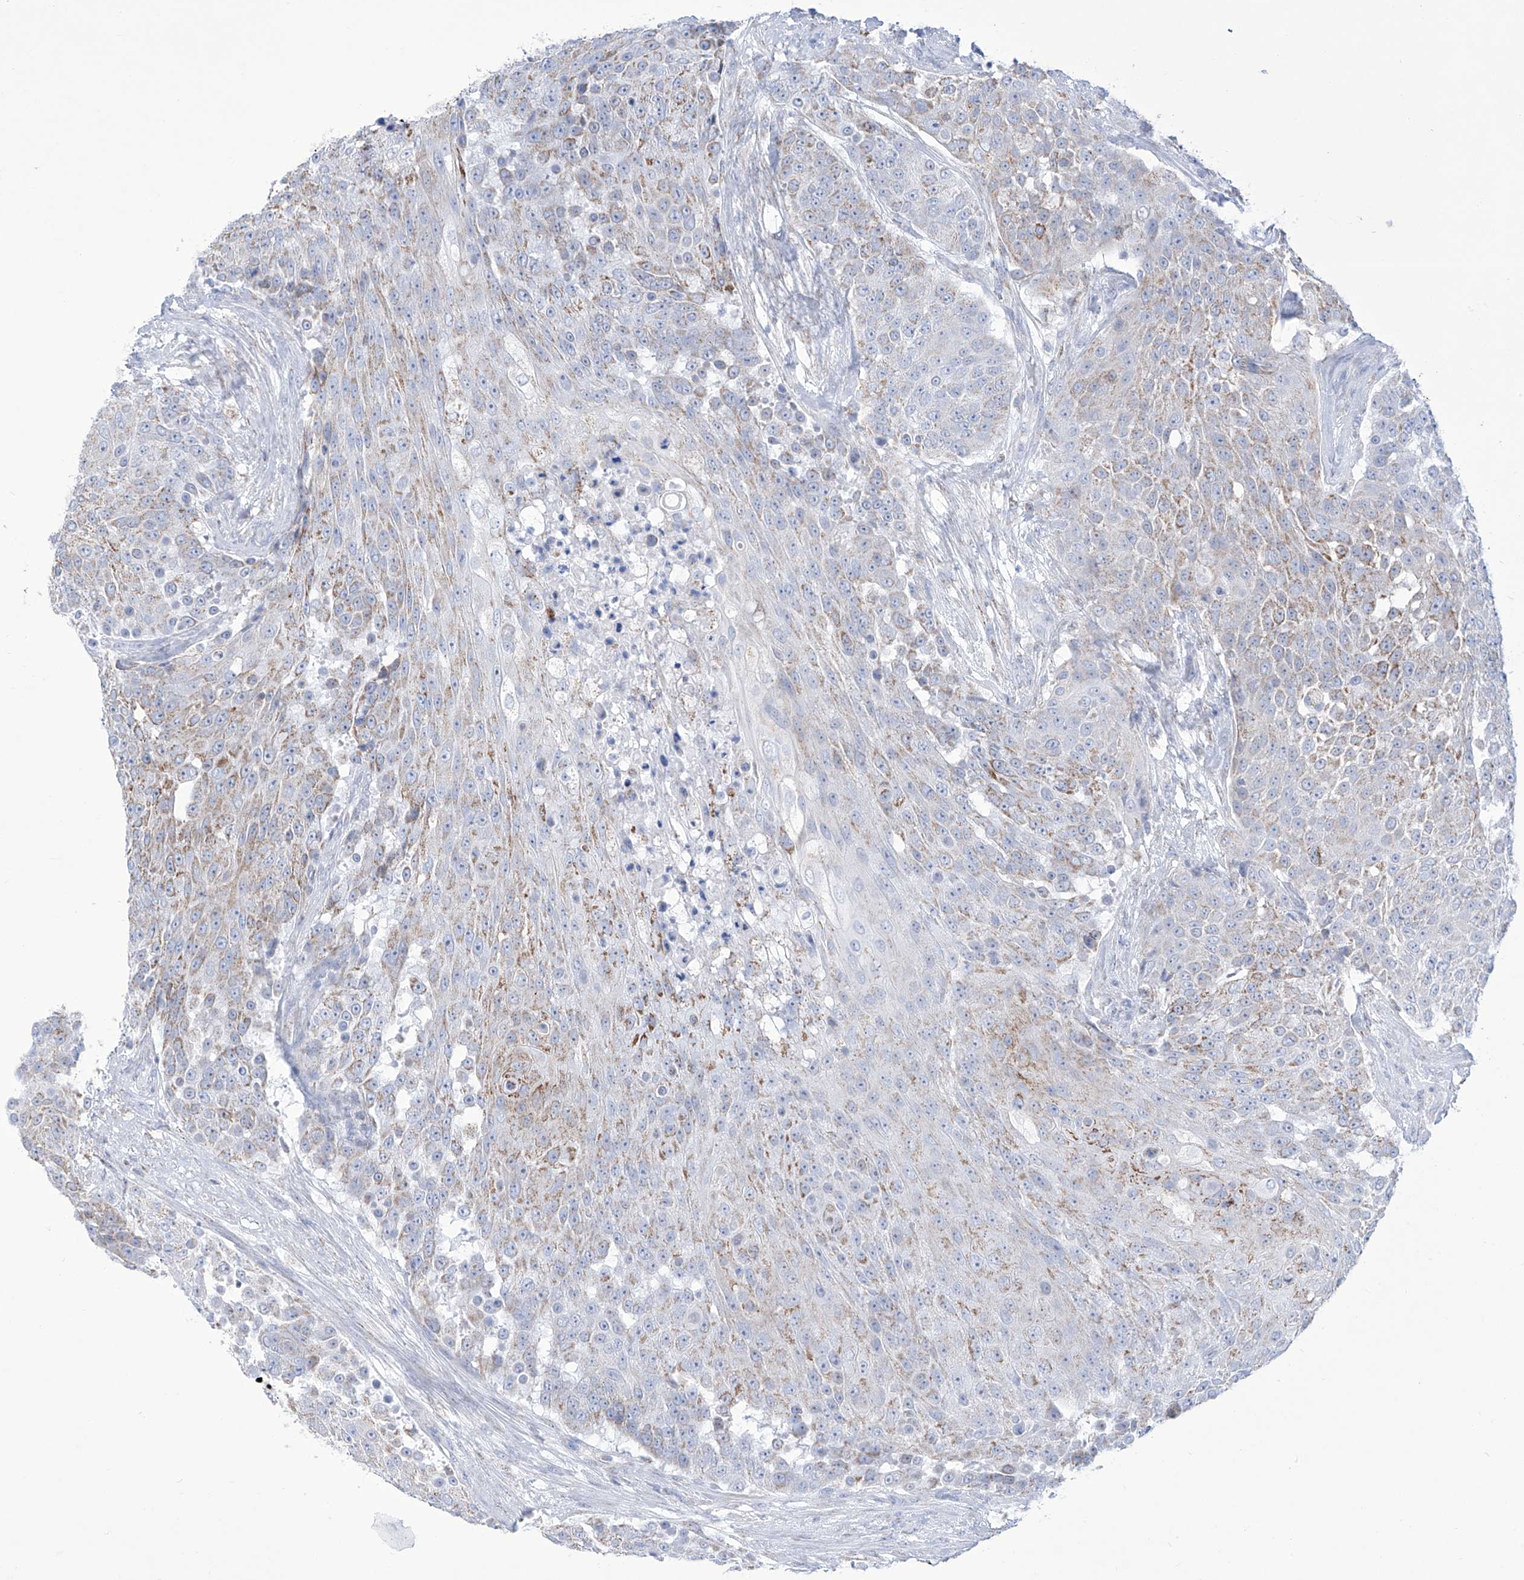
{"staining": {"intensity": "moderate", "quantity": "25%-75%", "location": "cytoplasmic/membranous"}, "tissue": "urothelial cancer", "cell_type": "Tumor cells", "image_type": "cancer", "snomed": [{"axis": "morphology", "description": "Urothelial carcinoma, High grade"}, {"axis": "topography", "description": "Urinary bladder"}], "caption": "Moderate cytoplasmic/membranous protein expression is appreciated in approximately 25%-75% of tumor cells in high-grade urothelial carcinoma. Ihc stains the protein of interest in brown and the nuclei are stained blue.", "gene": "ALDH6A1", "patient": {"sex": "female", "age": 63}}